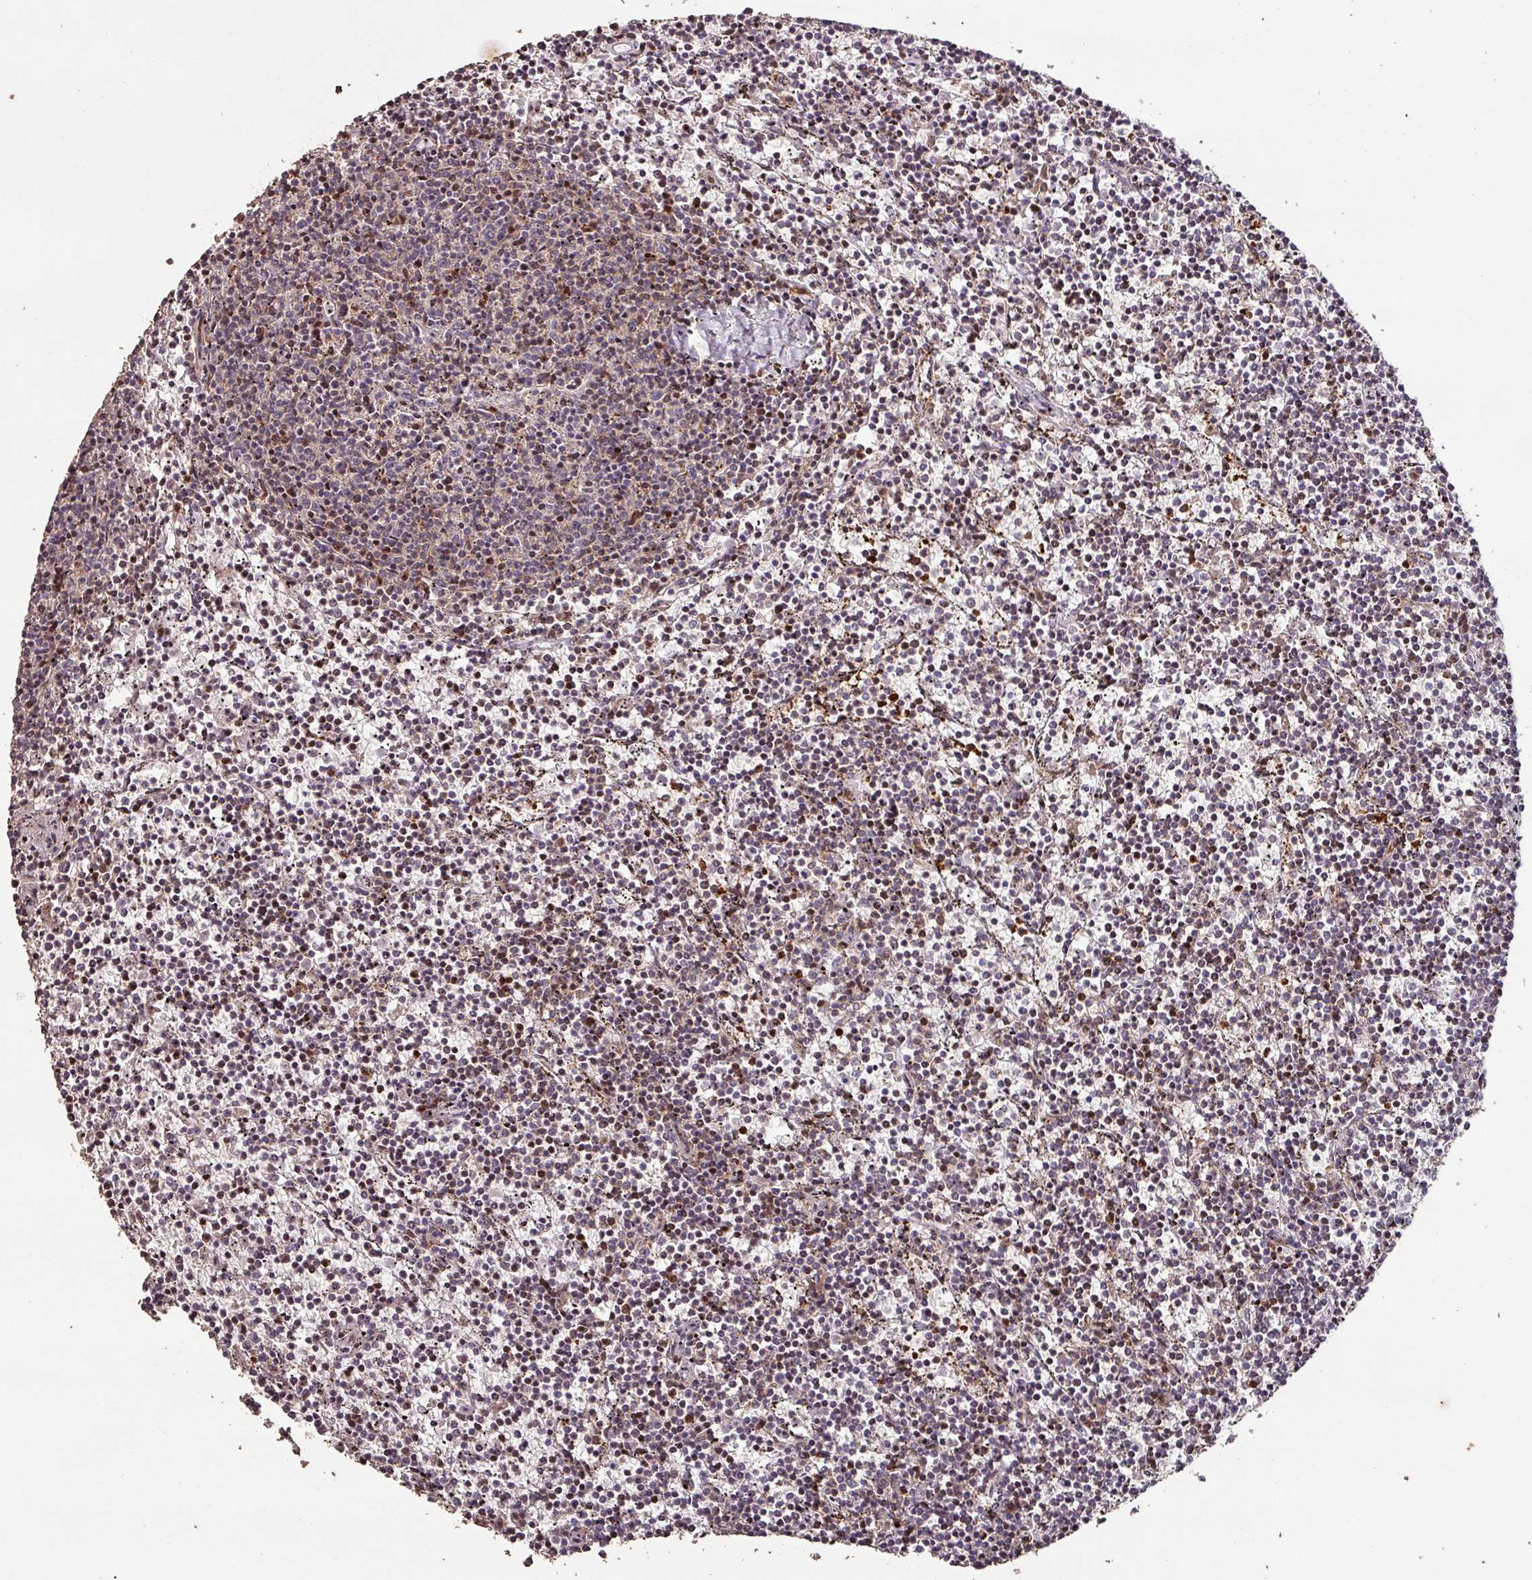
{"staining": {"intensity": "weak", "quantity": "25%-75%", "location": "cytoplasmic/membranous"}, "tissue": "lymphoma", "cell_type": "Tumor cells", "image_type": "cancer", "snomed": [{"axis": "morphology", "description": "Malignant lymphoma, non-Hodgkin's type, Low grade"}, {"axis": "topography", "description": "Spleen"}], "caption": "About 25%-75% of tumor cells in human lymphoma demonstrate weak cytoplasmic/membranous protein expression as visualized by brown immunohistochemical staining.", "gene": "RPL23A", "patient": {"sex": "female", "age": 50}}